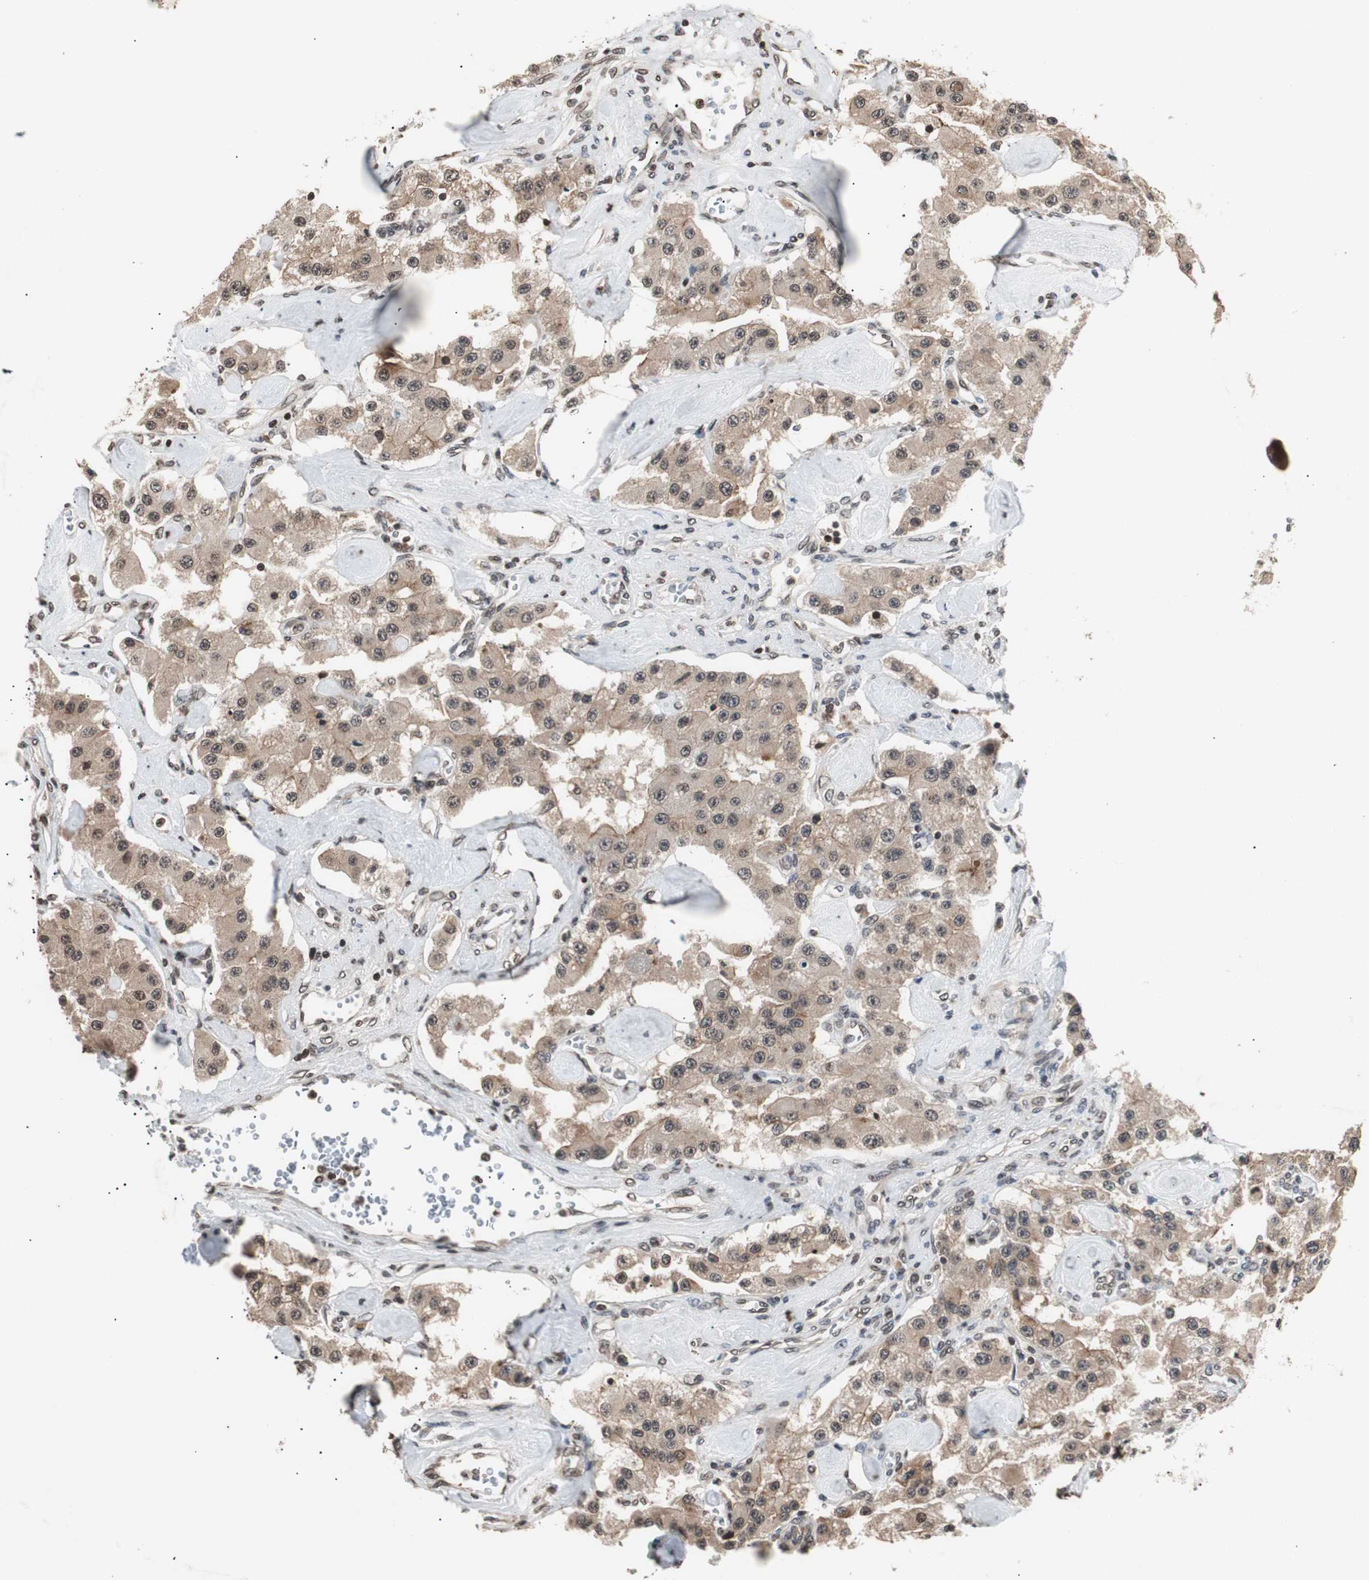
{"staining": {"intensity": "moderate", "quantity": ">75%", "location": "cytoplasmic/membranous"}, "tissue": "carcinoid", "cell_type": "Tumor cells", "image_type": "cancer", "snomed": [{"axis": "morphology", "description": "Carcinoid, malignant, NOS"}, {"axis": "topography", "description": "Pancreas"}], "caption": "Moderate cytoplasmic/membranous expression for a protein is appreciated in approximately >75% of tumor cells of malignant carcinoid using immunohistochemistry.", "gene": "ZFC3H1", "patient": {"sex": "male", "age": 41}}